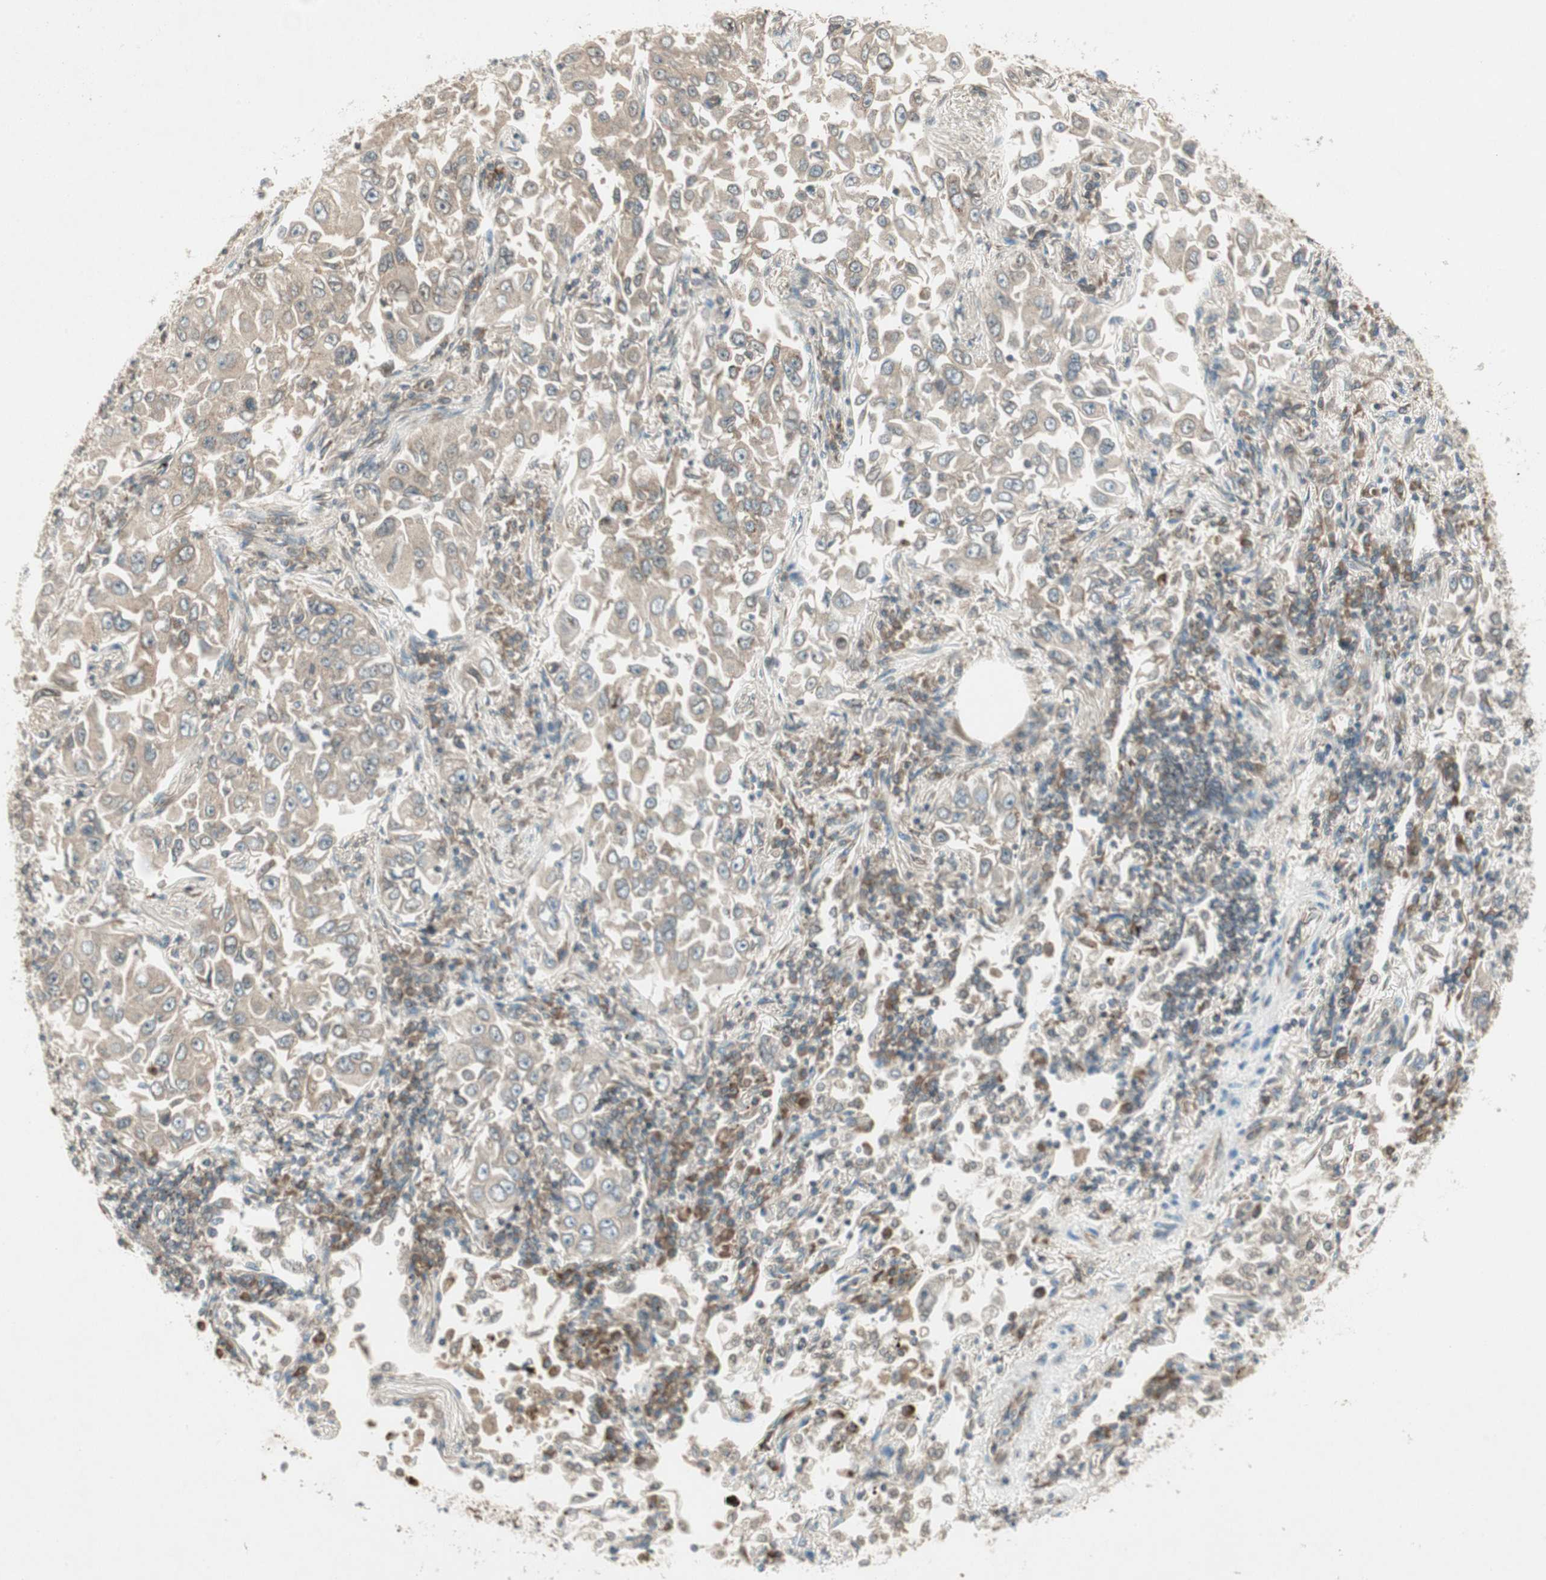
{"staining": {"intensity": "weak", "quantity": ">75%", "location": "cytoplasmic/membranous"}, "tissue": "lung cancer", "cell_type": "Tumor cells", "image_type": "cancer", "snomed": [{"axis": "morphology", "description": "Adenocarcinoma, NOS"}, {"axis": "topography", "description": "Lung"}], "caption": "A brown stain shows weak cytoplasmic/membranous expression of a protein in human lung adenocarcinoma tumor cells.", "gene": "CHADL", "patient": {"sex": "male", "age": 84}}